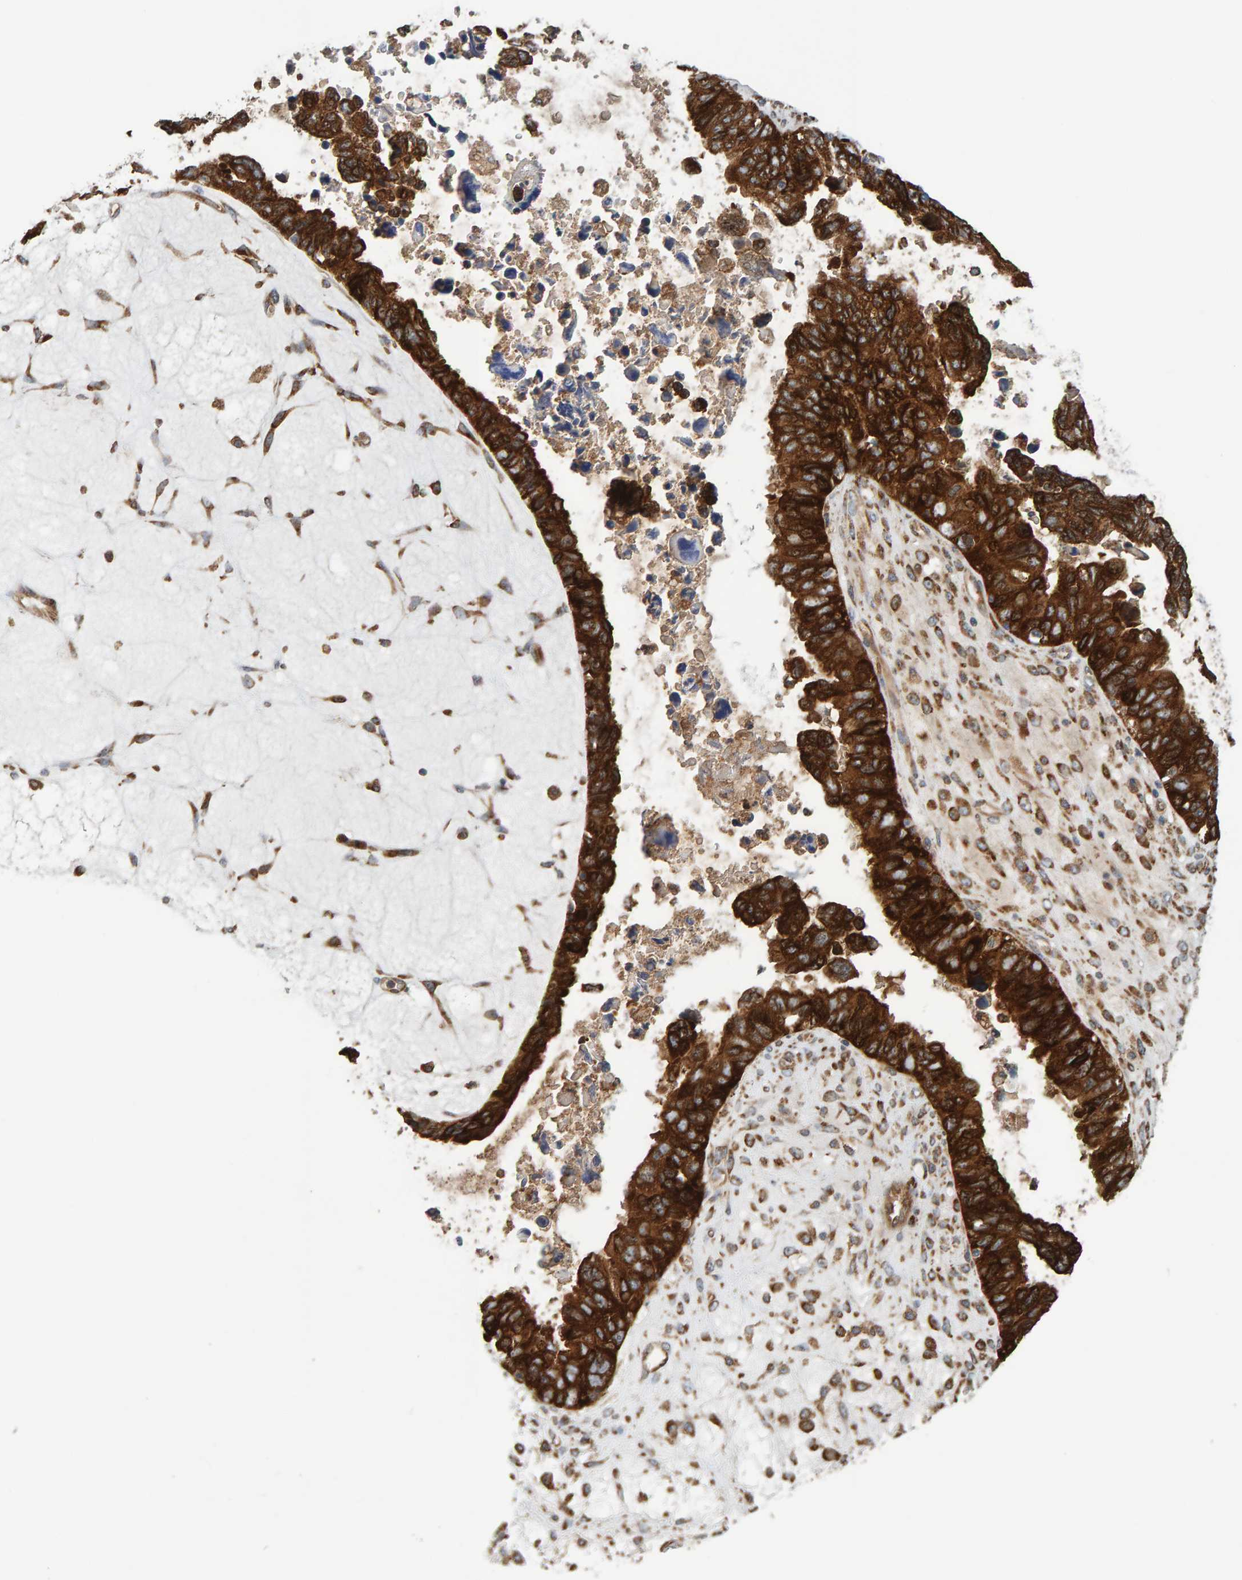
{"staining": {"intensity": "strong", "quantity": ">75%", "location": "cytoplasmic/membranous"}, "tissue": "ovarian cancer", "cell_type": "Tumor cells", "image_type": "cancer", "snomed": [{"axis": "morphology", "description": "Cystadenocarcinoma, serous, NOS"}, {"axis": "topography", "description": "Ovary"}], "caption": "Human ovarian serous cystadenocarcinoma stained with a brown dye demonstrates strong cytoplasmic/membranous positive positivity in approximately >75% of tumor cells.", "gene": "BAIAP2", "patient": {"sex": "female", "age": 79}}